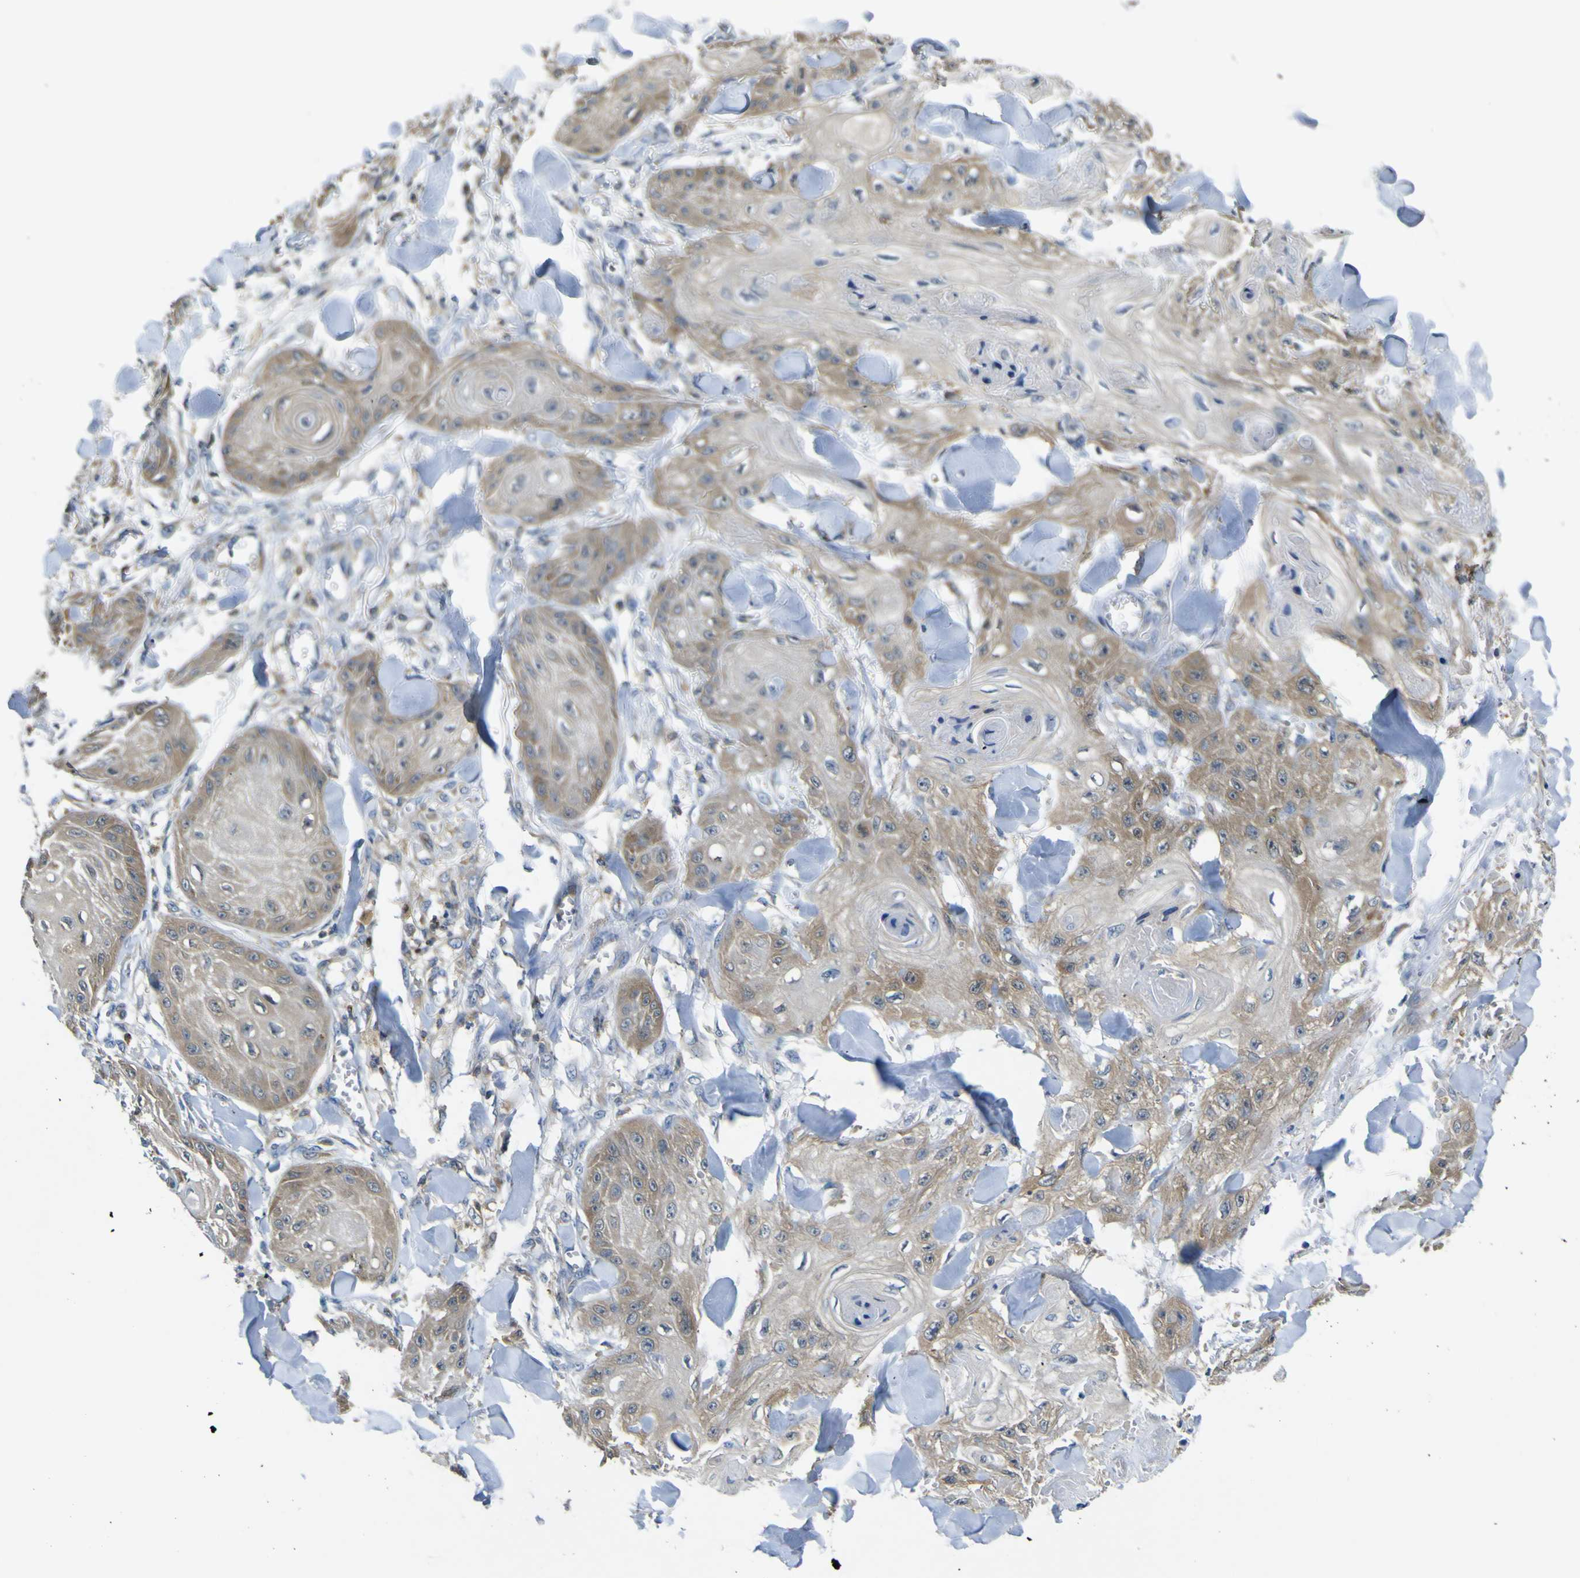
{"staining": {"intensity": "moderate", "quantity": "25%-75%", "location": "cytoplasmic/membranous"}, "tissue": "skin cancer", "cell_type": "Tumor cells", "image_type": "cancer", "snomed": [{"axis": "morphology", "description": "Squamous cell carcinoma, NOS"}, {"axis": "topography", "description": "Skin"}], "caption": "A high-resolution micrograph shows immunohistochemistry (IHC) staining of skin cancer (squamous cell carcinoma), which reveals moderate cytoplasmic/membranous expression in approximately 25%-75% of tumor cells. The staining is performed using DAB (3,3'-diaminobenzidine) brown chromogen to label protein expression. The nuclei are counter-stained blue using hematoxylin.", "gene": "EML2", "patient": {"sex": "male", "age": 74}}